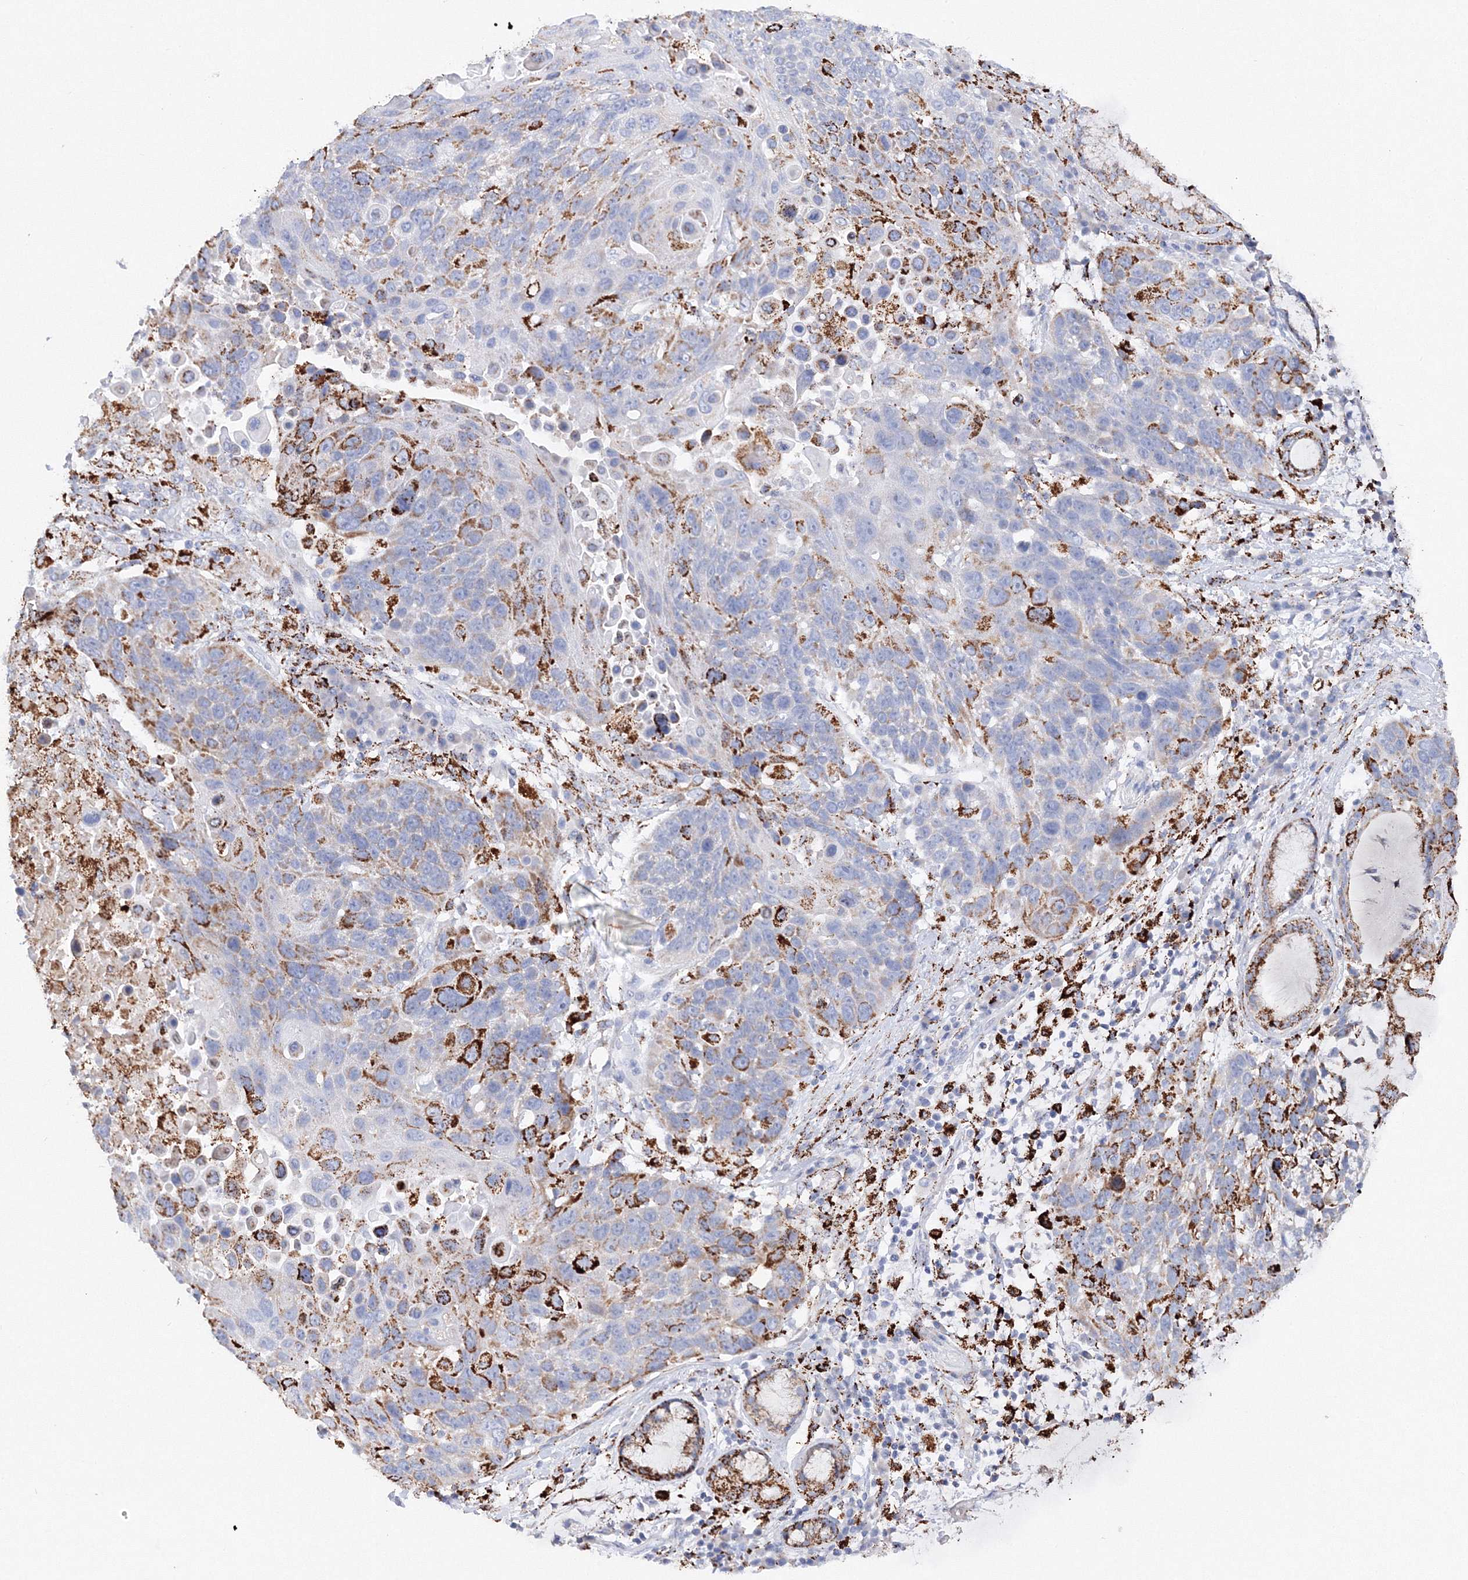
{"staining": {"intensity": "strong", "quantity": "<25%", "location": "cytoplasmic/membranous"}, "tissue": "lung cancer", "cell_type": "Tumor cells", "image_type": "cancer", "snomed": [{"axis": "morphology", "description": "Squamous cell carcinoma, NOS"}, {"axis": "topography", "description": "Lung"}], "caption": "An IHC image of tumor tissue is shown. Protein staining in brown highlights strong cytoplasmic/membranous positivity in lung cancer within tumor cells.", "gene": "MERTK", "patient": {"sex": "male", "age": 66}}